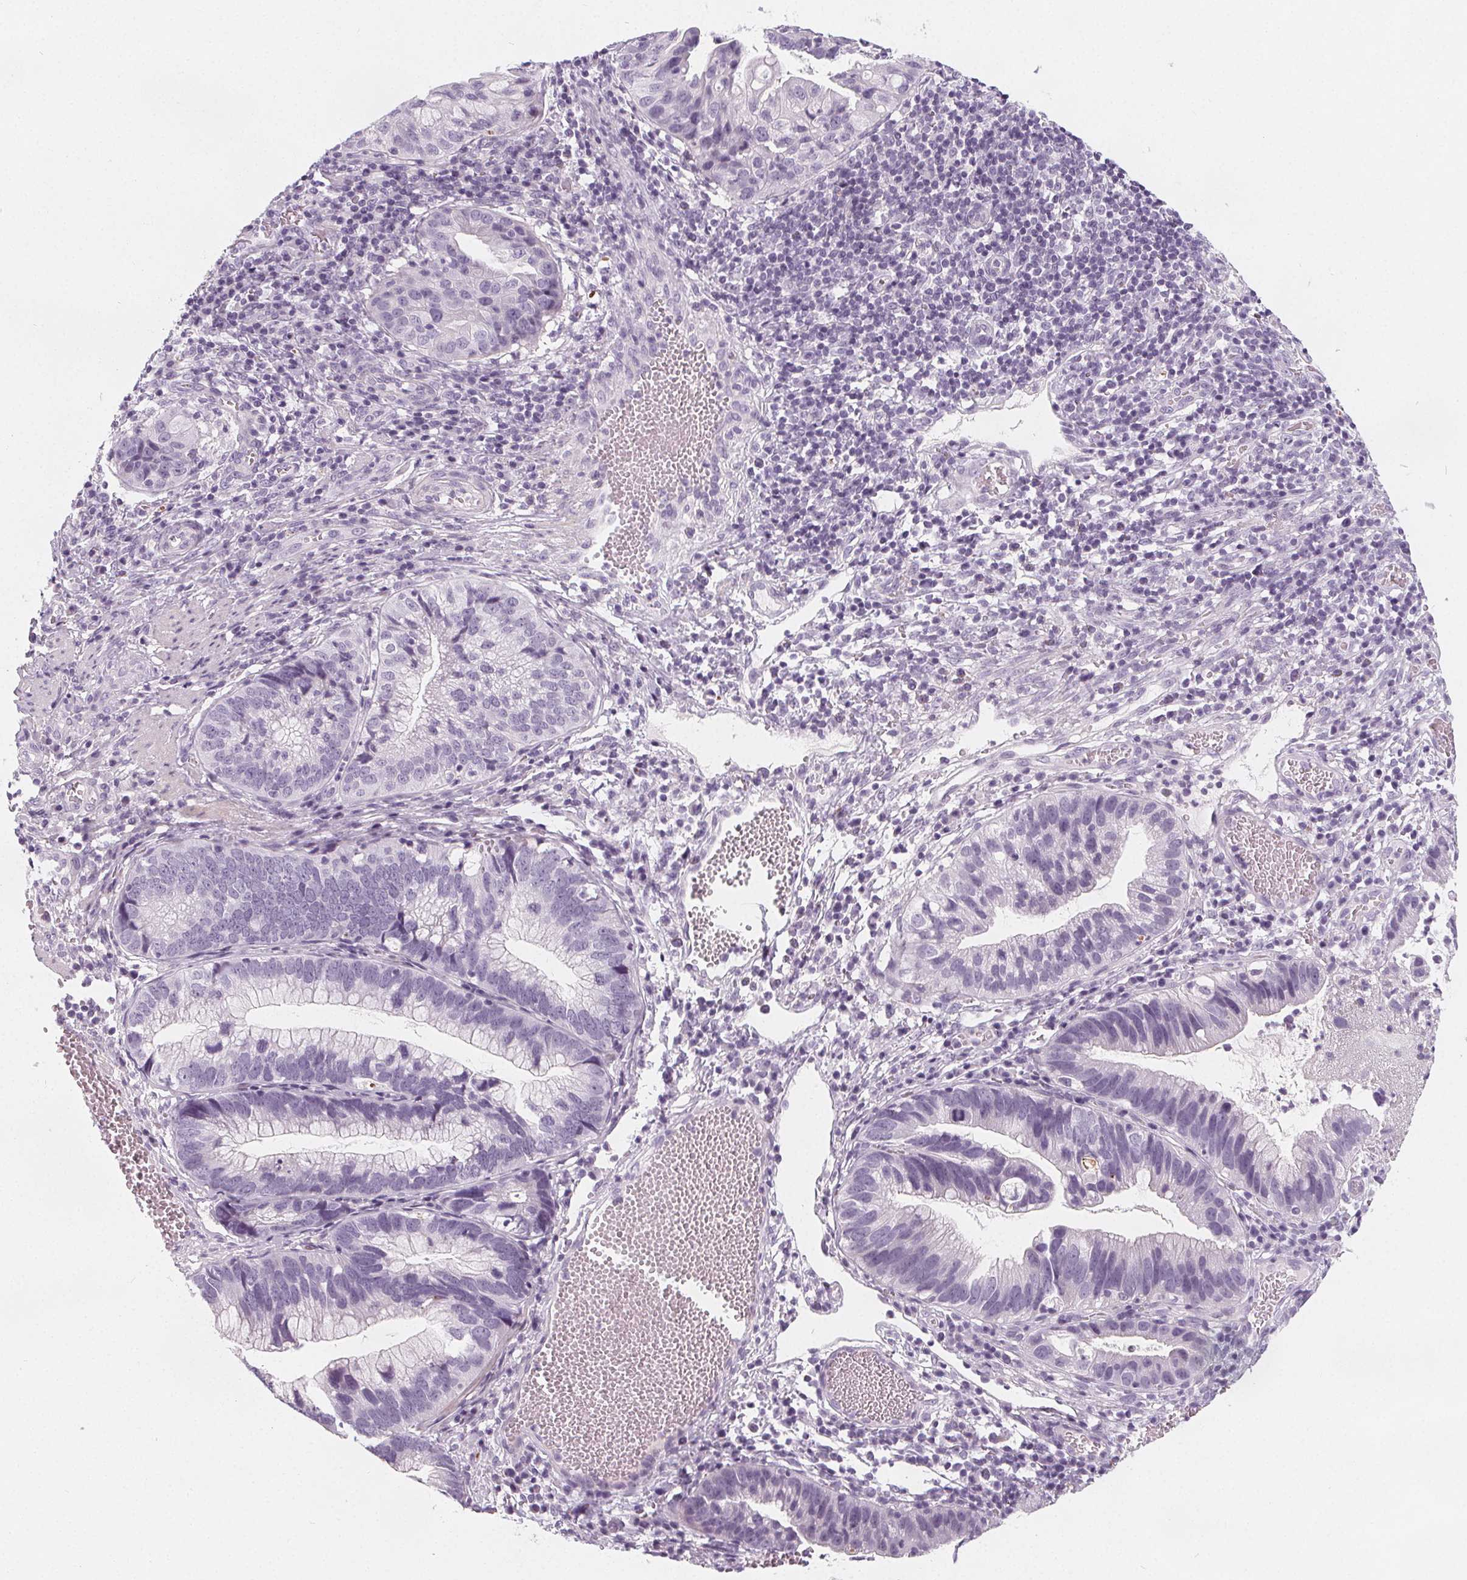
{"staining": {"intensity": "negative", "quantity": "none", "location": "none"}, "tissue": "cervical cancer", "cell_type": "Tumor cells", "image_type": "cancer", "snomed": [{"axis": "morphology", "description": "Adenocarcinoma, NOS"}, {"axis": "topography", "description": "Cervix"}], "caption": "DAB immunohistochemical staining of human cervical adenocarcinoma exhibits no significant positivity in tumor cells. (Brightfield microscopy of DAB IHC at high magnification).", "gene": "SLC5A12", "patient": {"sex": "female", "age": 34}}